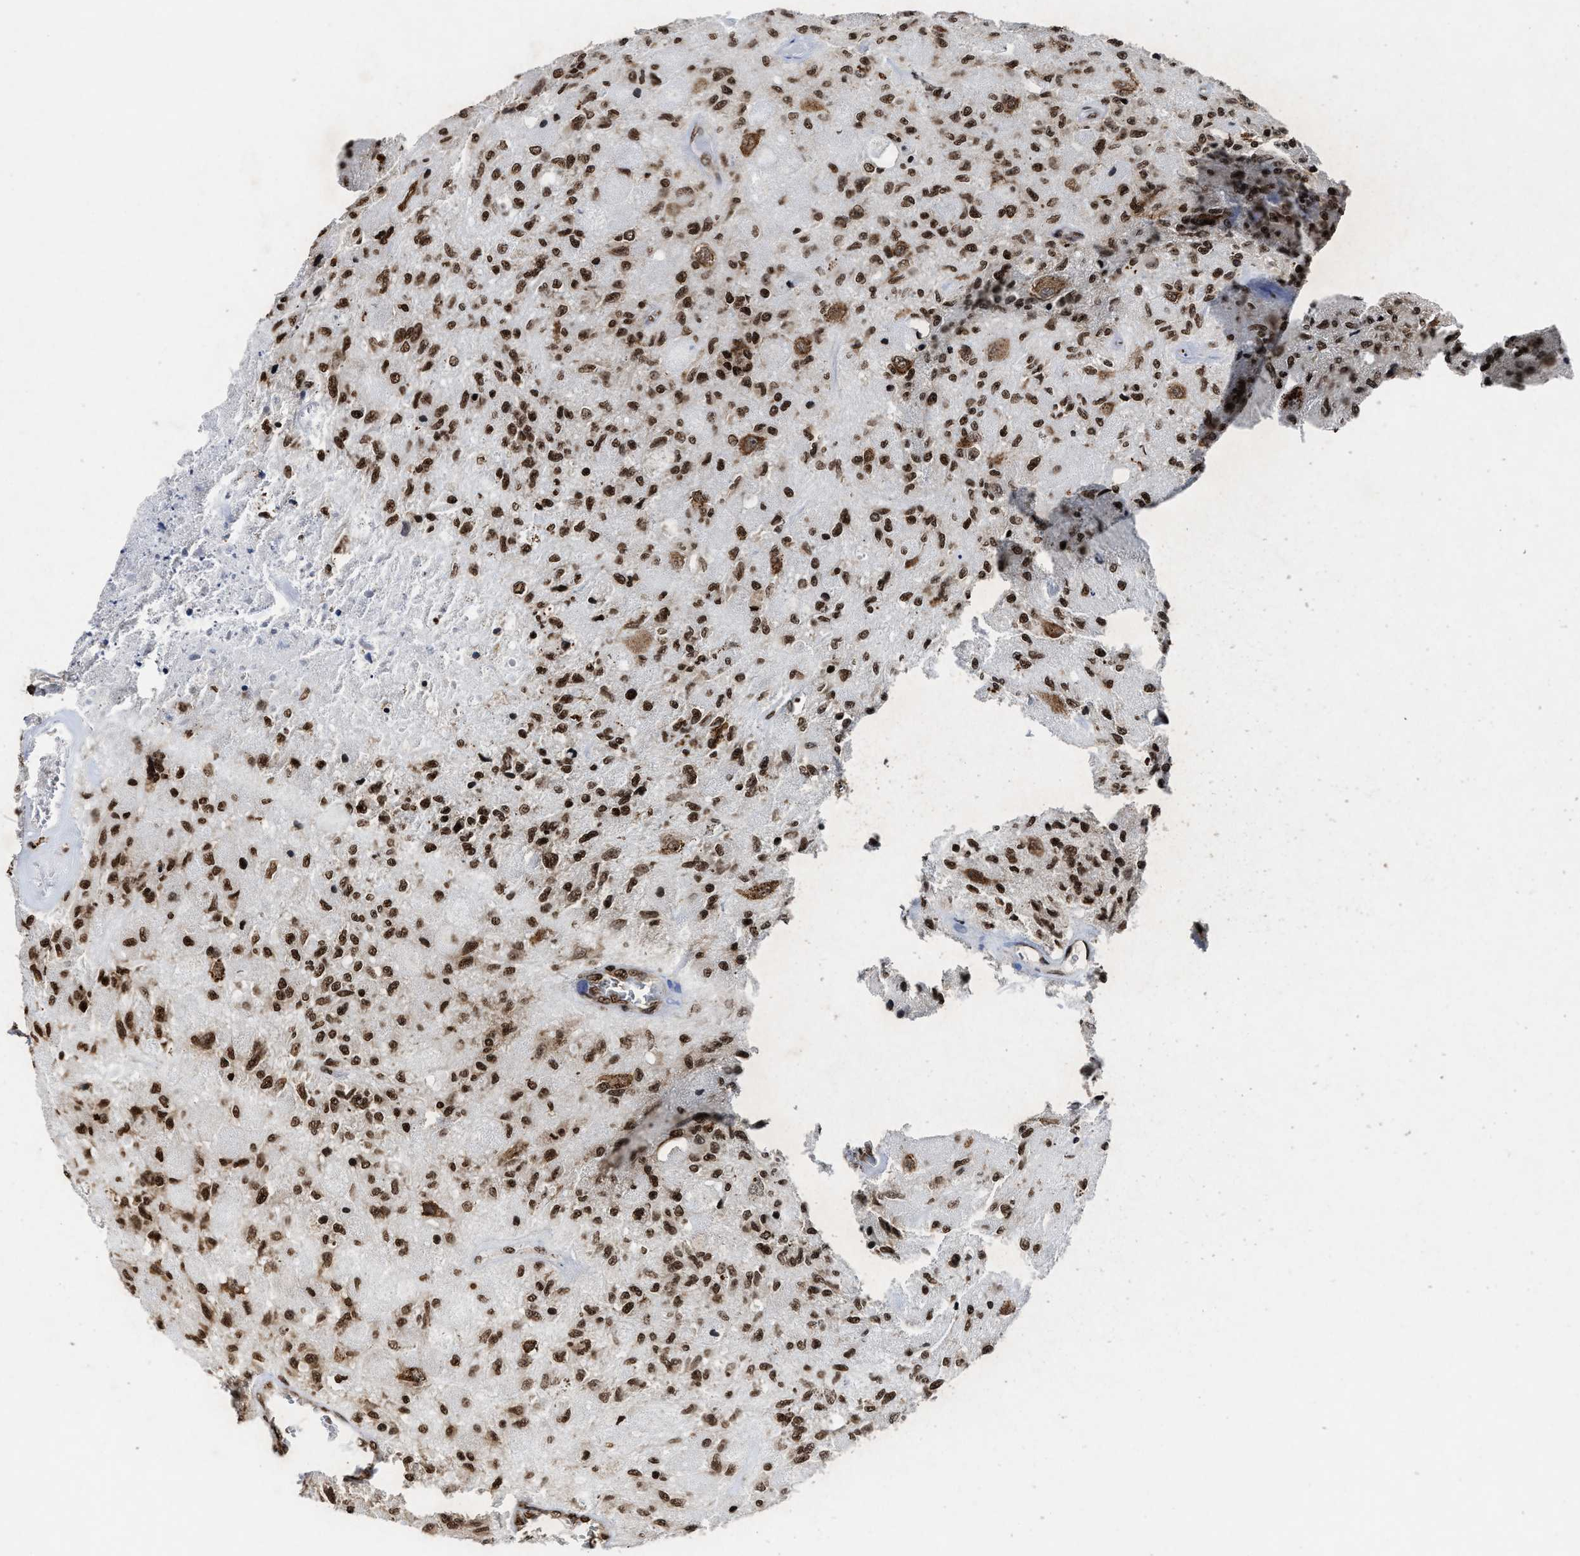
{"staining": {"intensity": "strong", "quantity": ">75%", "location": "nuclear"}, "tissue": "glioma", "cell_type": "Tumor cells", "image_type": "cancer", "snomed": [{"axis": "morphology", "description": "Normal tissue, NOS"}, {"axis": "morphology", "description": "Glioma, malignant, High grade"}, {"axis": "topography", "description": "Cerebral cortex"}], "caption": "Glioma stained for a protein (brown) exhibits strong nuclear positive positivity in approximately >75% of tumor cells.", "gene": "ALYREF", "patient": {"sex": "male", "age": 77}}